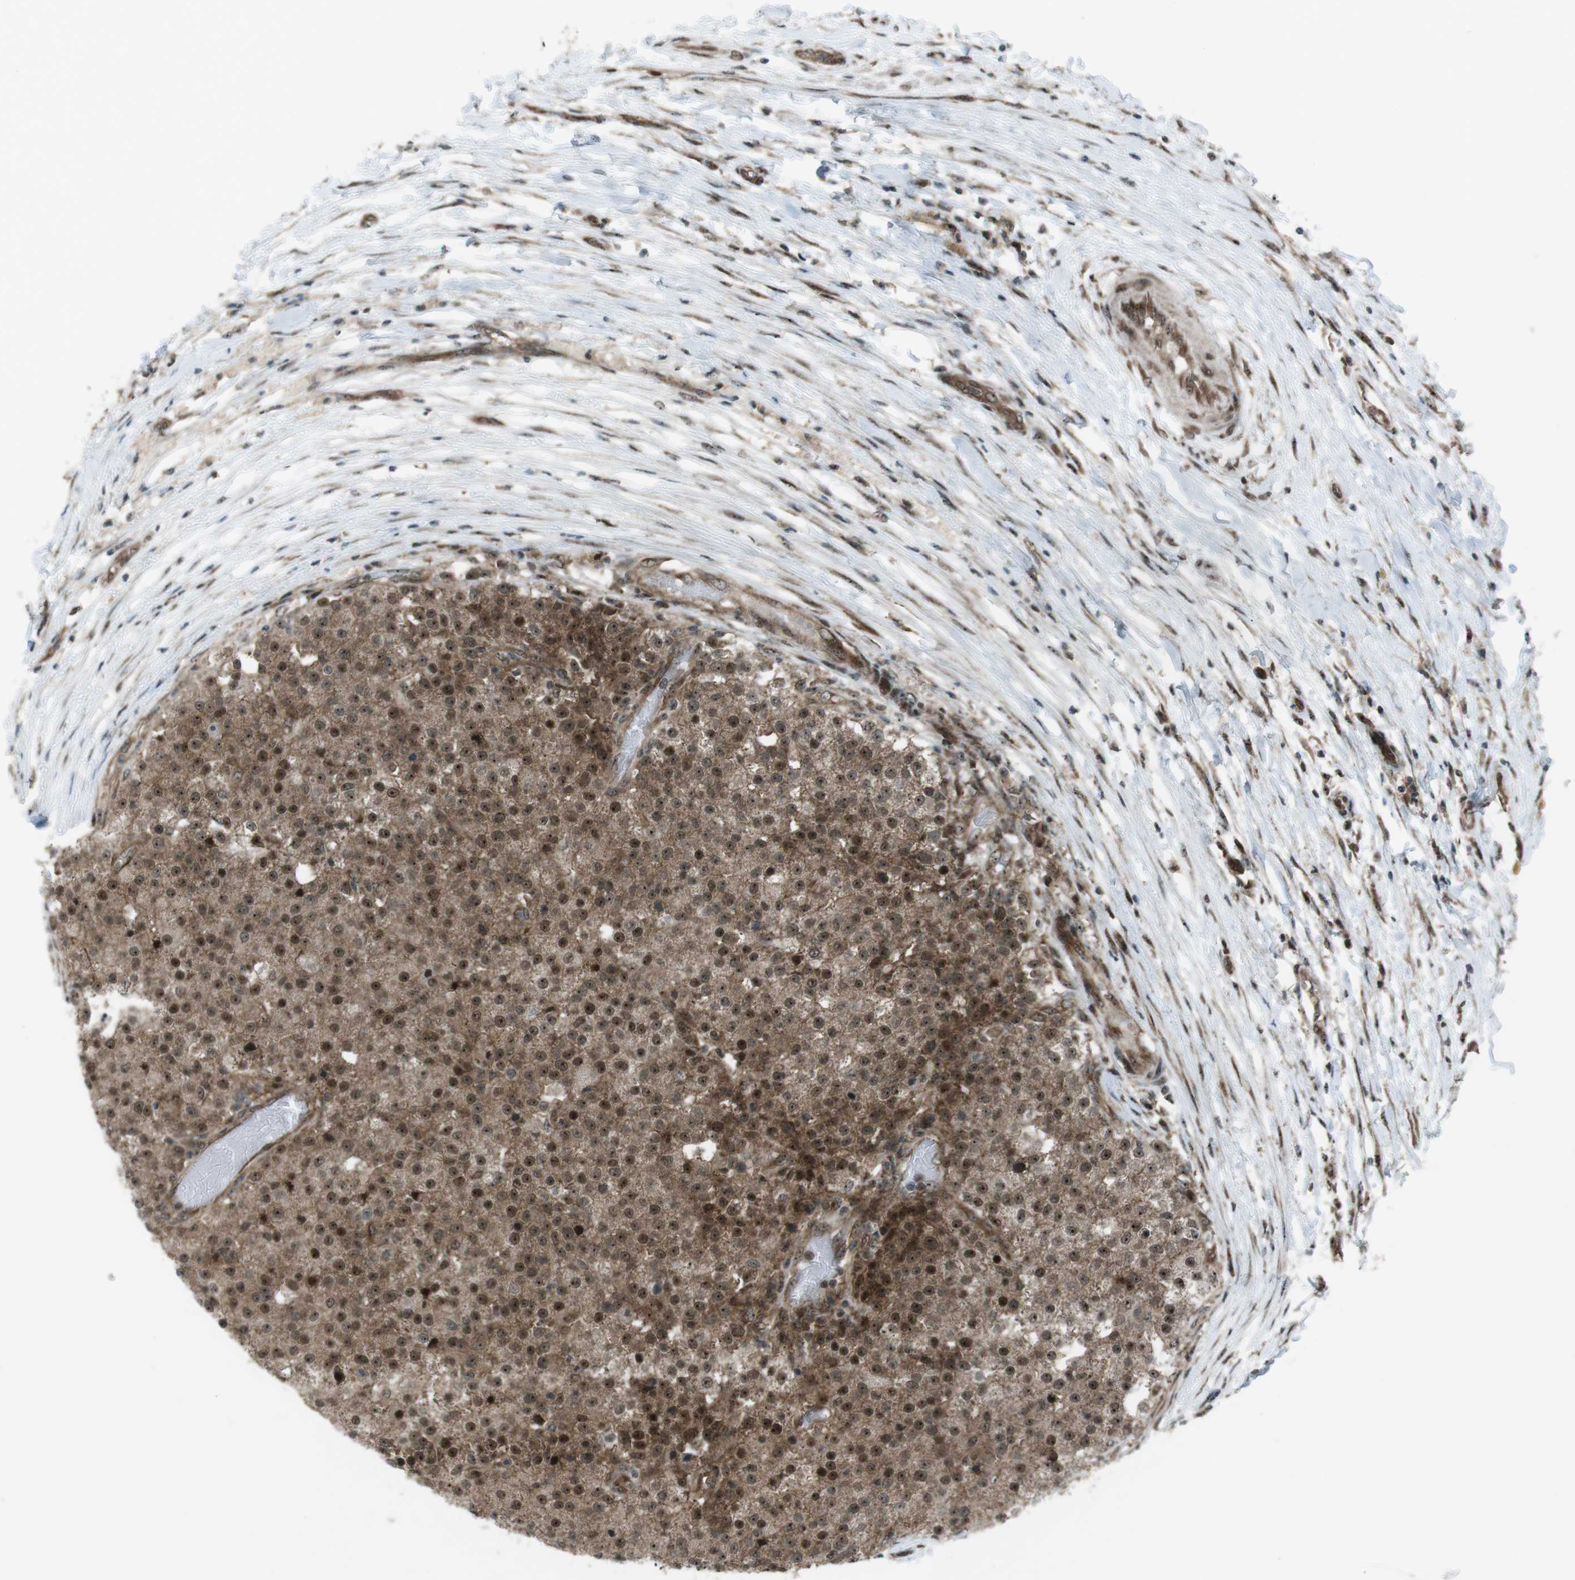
{"staining": {"intensity": "moderate", "quantity": ">75%", "location": "cytoplasmic/membranous,nuclear"}, "tissue": "testis cancer", "cell_type": "Tumor cells", "image_type": "cancer", "snomed": [{"axis": "morphology", "description": "Seminoma, NOS"}, {"axis": "topography", "description": "Testis"}], "caption": "Immunohistochemical staining of testis cancer (seminoma) demonstrates medium levels of moderate cytoplasmic/membranous and nuclear protein positivity in approximately >75% of tumor cells. The protein of interest is stained brown, and the nuclei are stained in blue (DAB IHC with brightfield microscopy, high magnification).", "gene": "CSNK1D", "patient": {"sex": "male", "age": 59}}